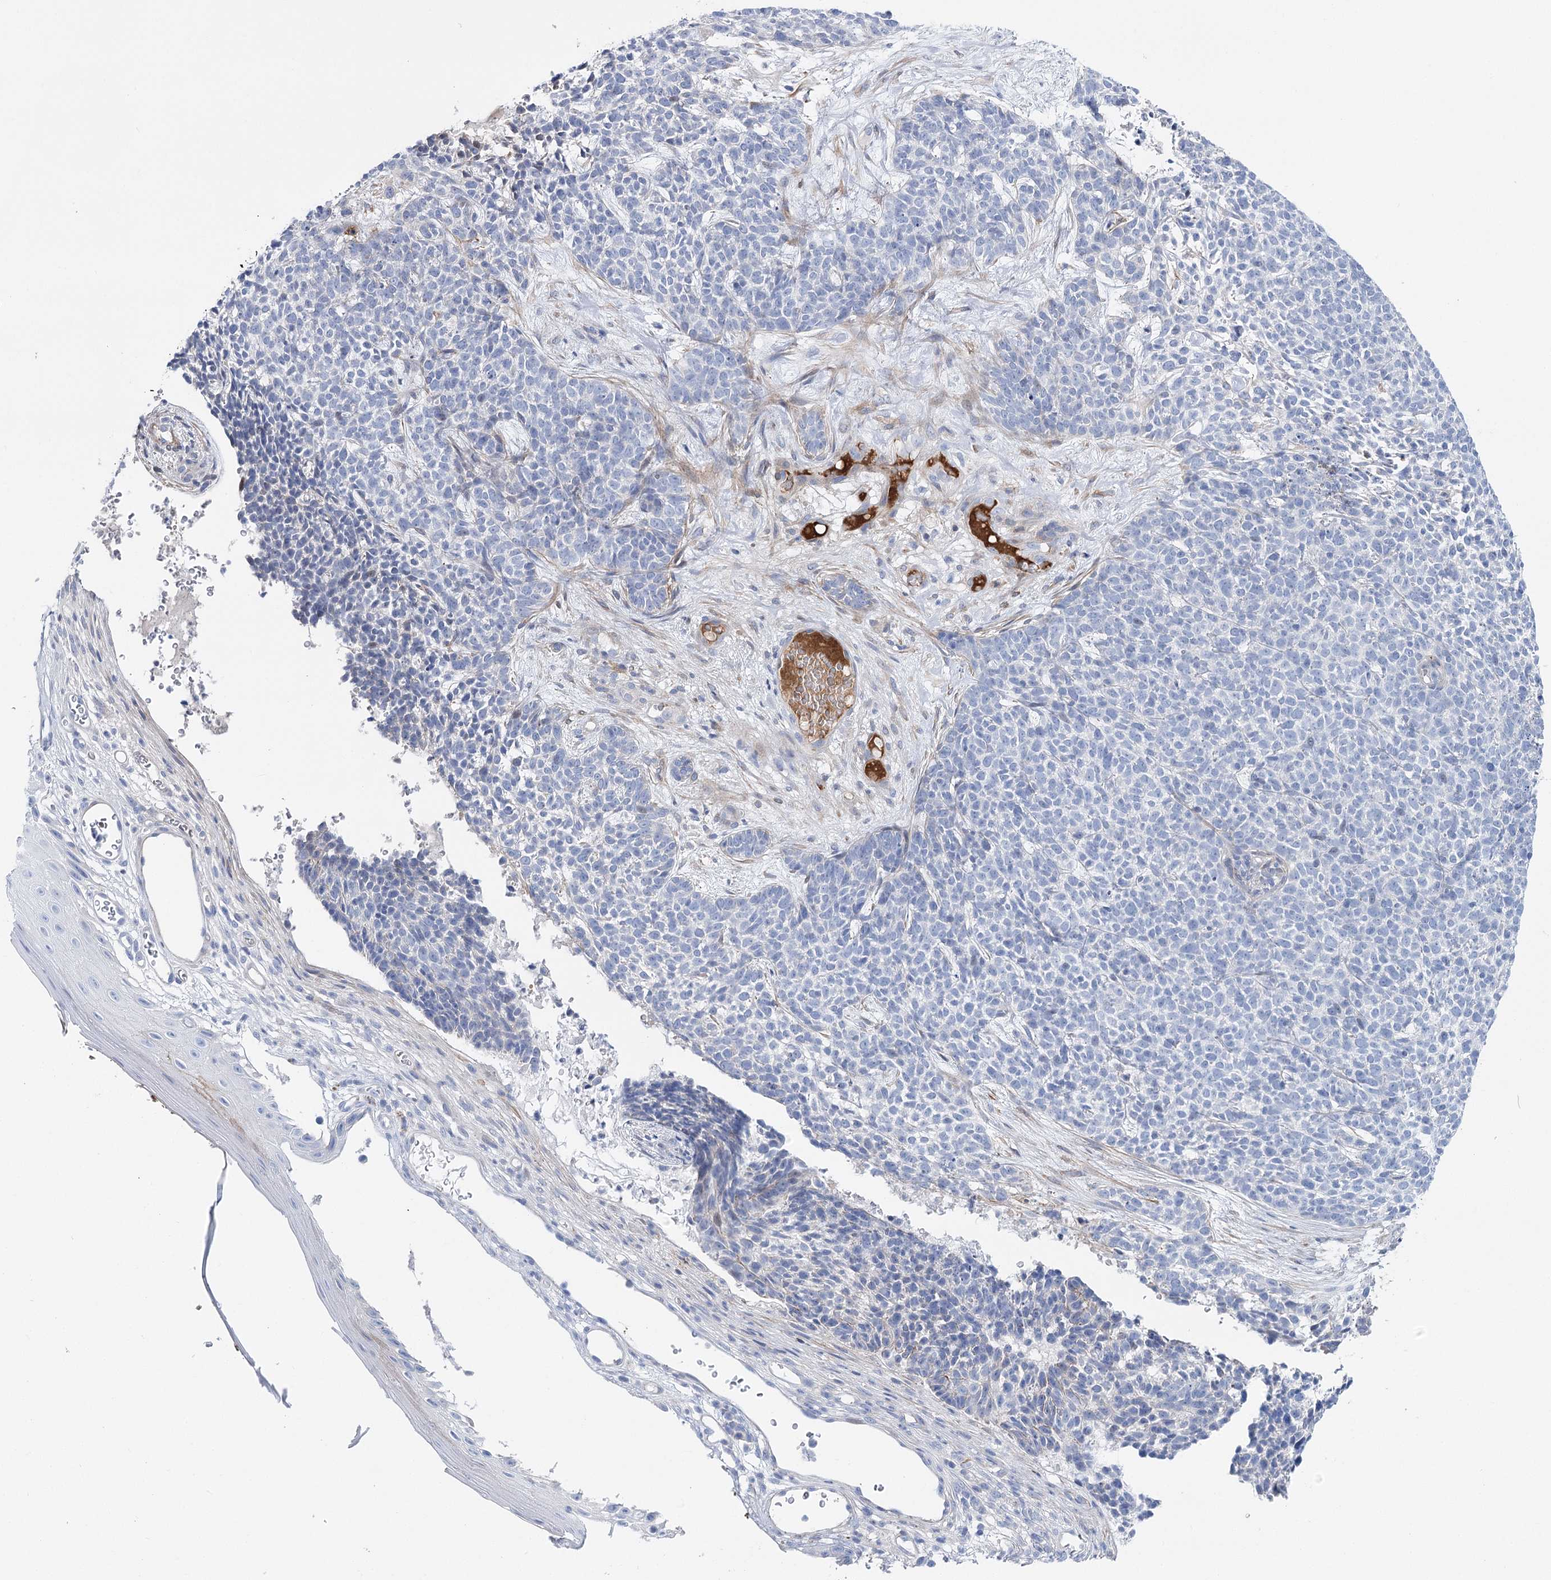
{"staining": {"intensity": "negative", "quantity": "none", "location": "none"}, "tissue": "skin cancer", "cell_type": "Tumor cells", "image_type": "cancer", "snomed": [{"axis": "morphology", "description": "Basal cell carcinoma"}, {"axis": "topography", "description": "Skin"}], "caption": "An image of skin cancer (basal cell carcinoma) stained for a protein shows no brown staining in tumor cells.", "gene": "ANKRD23", "patient": {"sex": "female", "age": 84}}